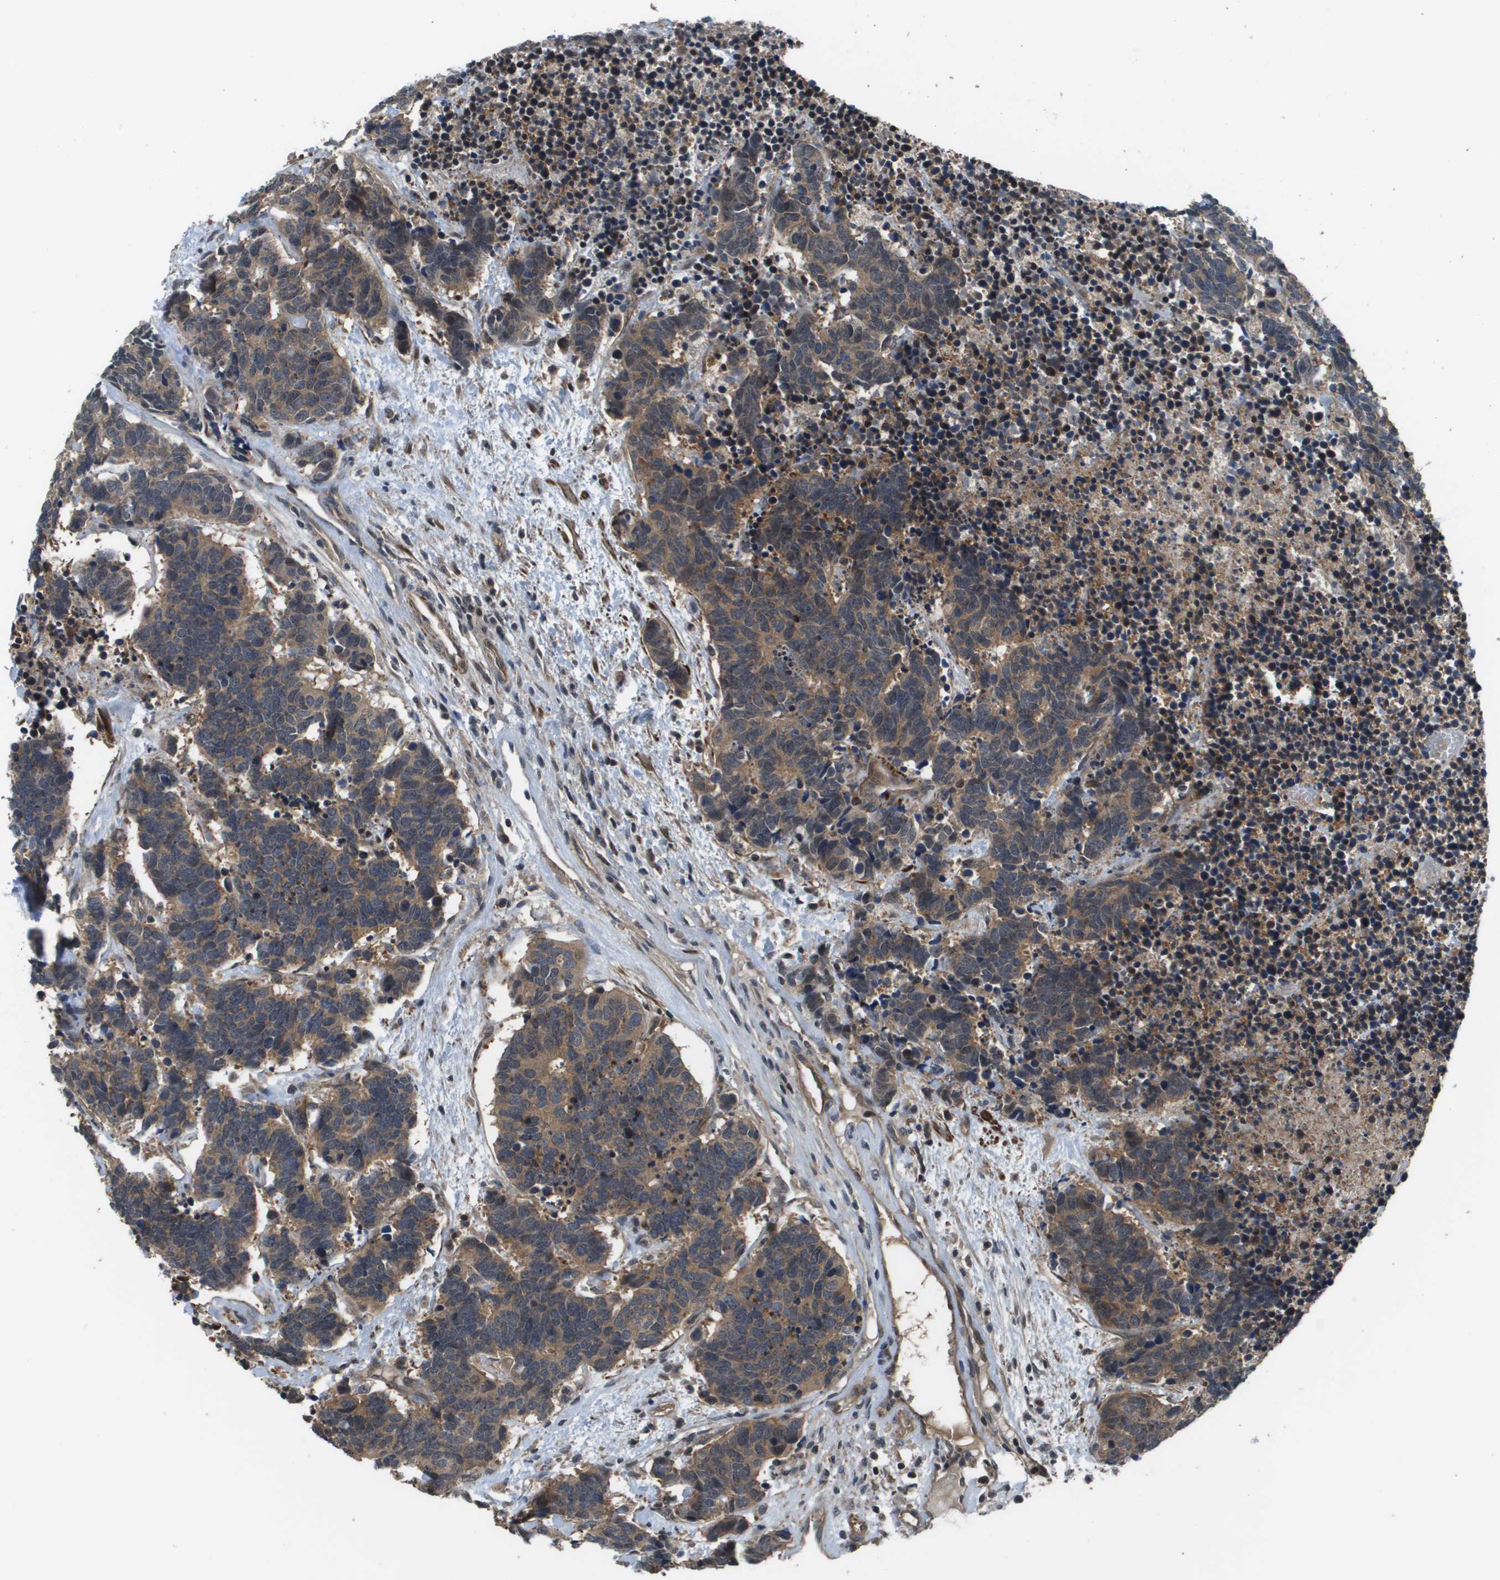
{"staining": {"intensity": "moderate", "quantity": ">75%", "location": "cytoplasmic/membranous"}, "tissue": "carcinoid", "cell_type": "Tumor cells", "image_type": "cancer", "snomed": [{"axis": "morphology", "description": "Carcinoma, NOS"}, {"axis": "morphology", "description": "Carcinoid, malignant, NOS"}, {"axis": "topography", "description": "Urinary bladder"}], "caption": "This is an image of immunohistochemistry (IHC) staining of carcinoid, which shows moderate expression in the cytoplasmic/membranous of tumor cells.", "gene": "ENPP5", "patient": {"sex": "male", "age": 57}}